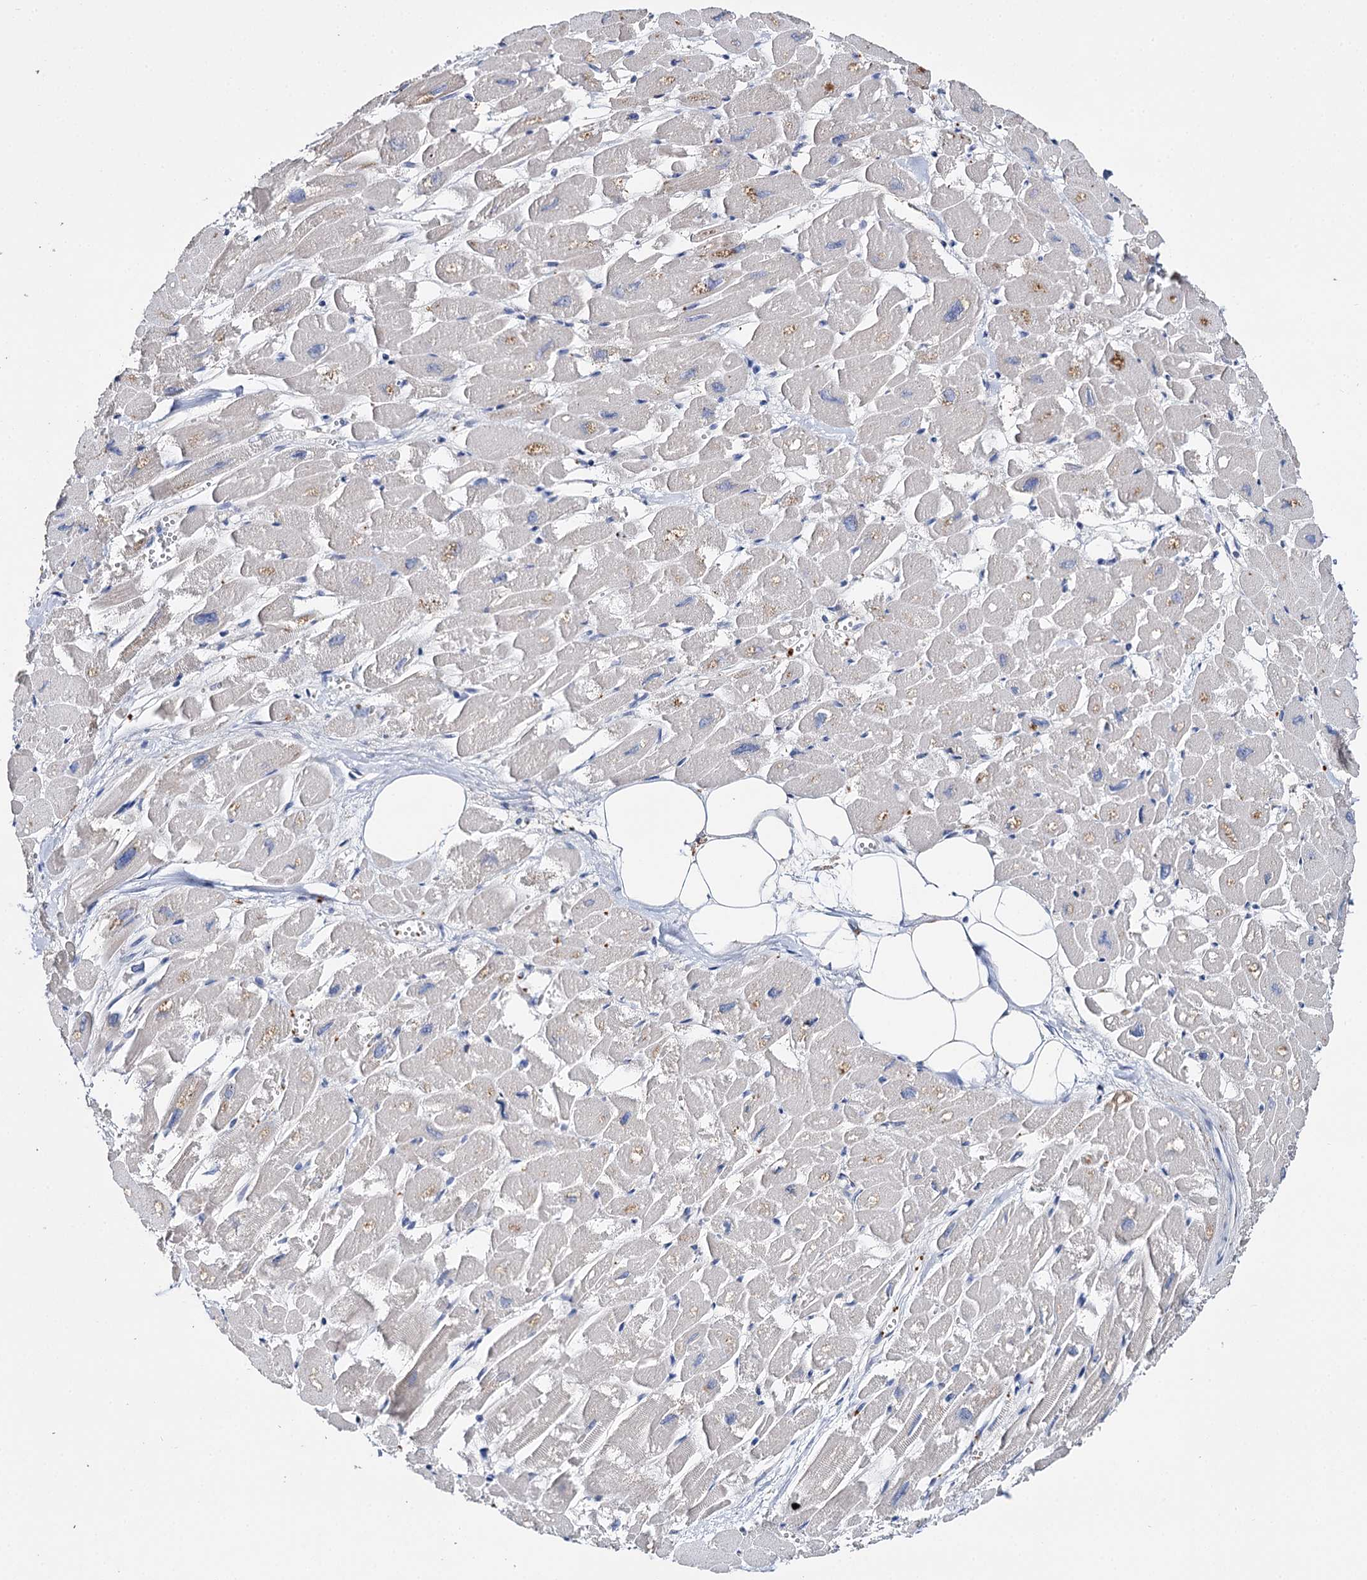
{"staining": {"intensity": "negative", "quantity": "none", "location": "none"}, "tissue": "heart muscle", "cell_type": "Cardiomyocytes", "image_type": "normal", "snomed": [{"axis": "morphology", "description": "Normal tissue, NOS"}, {"axis": "topography", "description": "Heart"}], "caption": "Protein analysis of benign heart muscle shows no significant expression in cardiomyocytes. (Brightfield microscopy of DAB (3,3'-diaminobenzidine) immunohistochemistry at high magnification).", "gene": "DNAH6", "patient": {"sex": "male", "age": 54}}